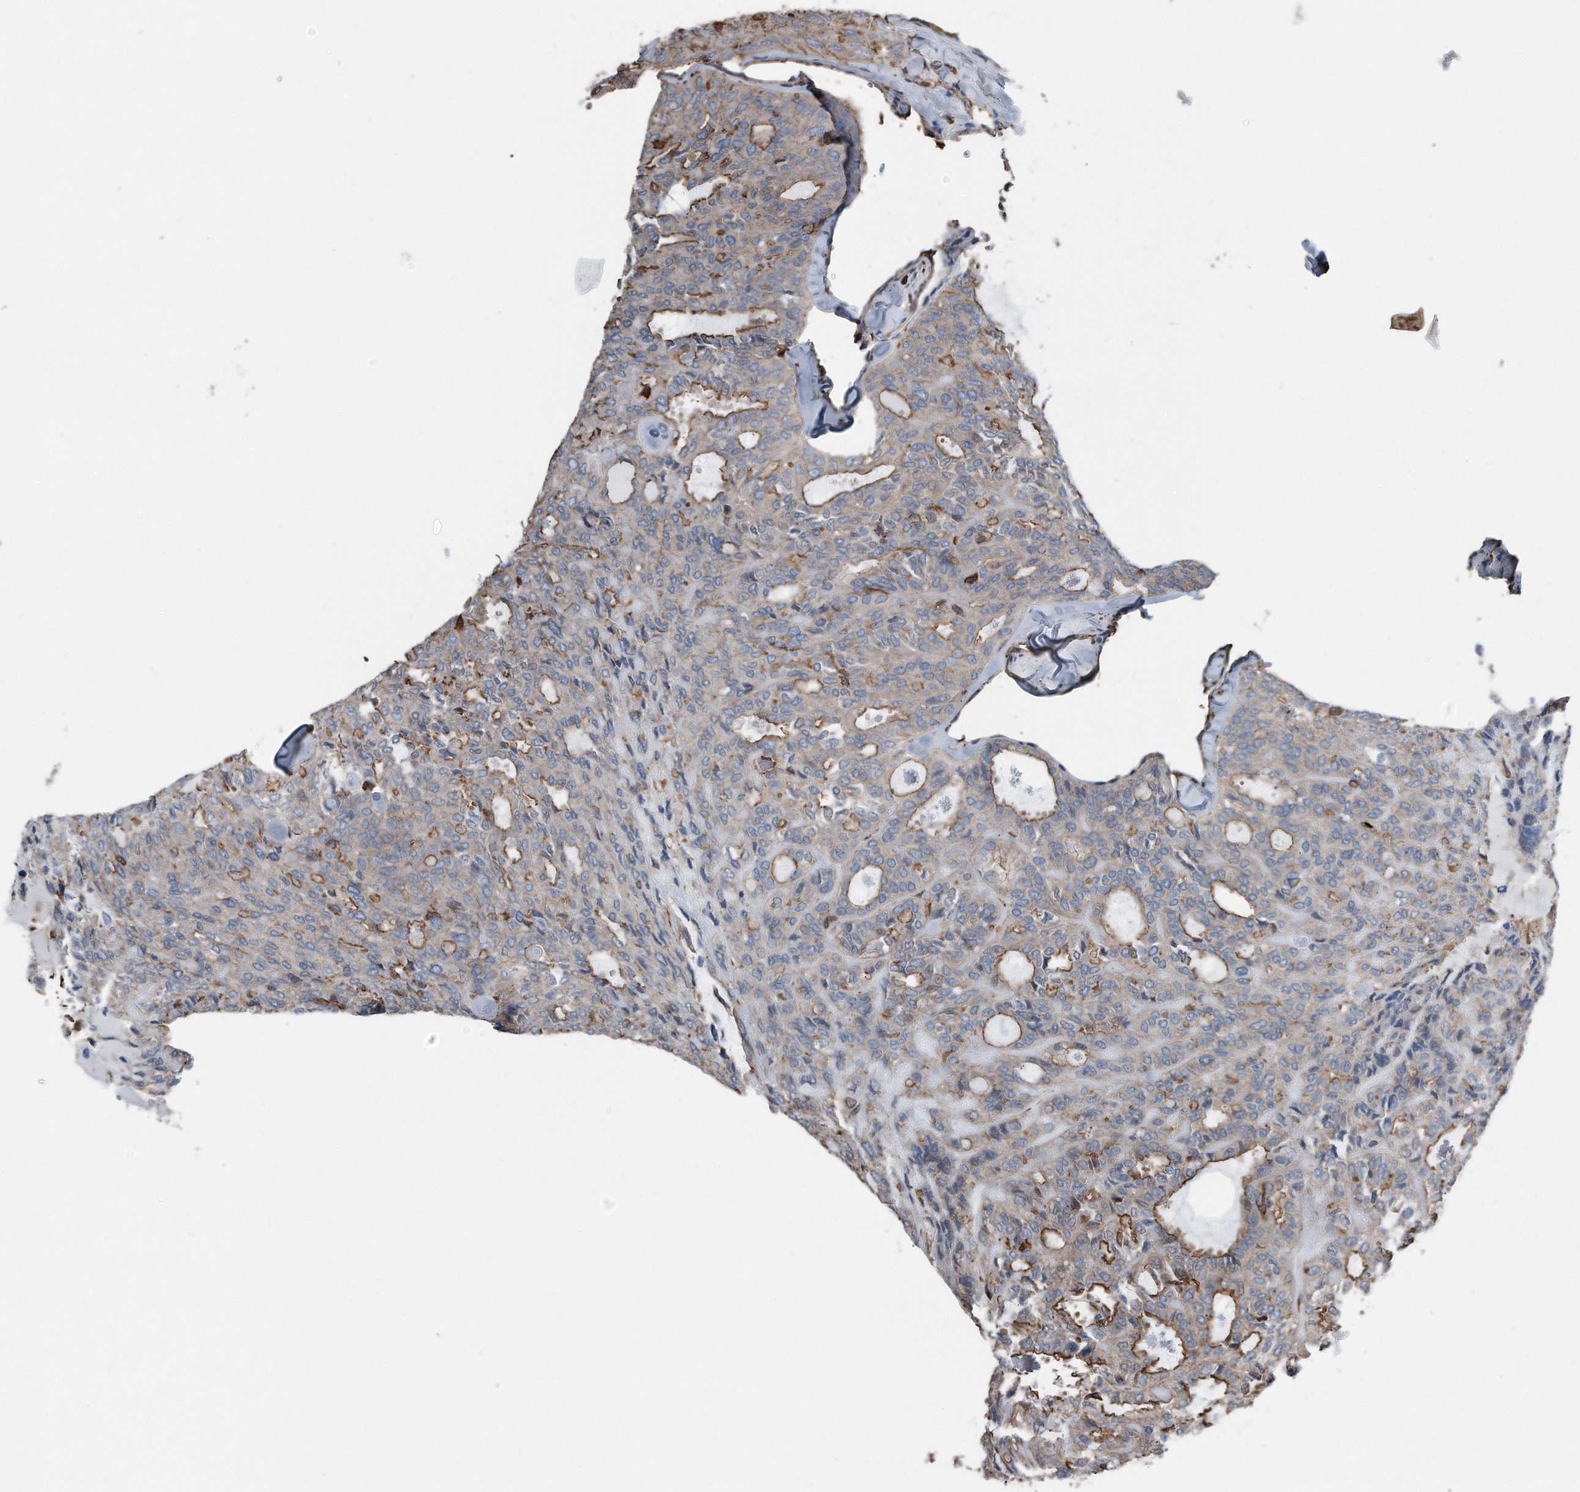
{"staining": {"intensity": "moderate", "quantity": "25%-75%", "location": "cytoplasmic/membranous"}, "tissue": "thyroid cancer", "cell_type": "Tumor cells", "image_type": "cancer", "snomed": [{"axis": "morphology", "description": "Follicular adenoma carcinoma, NOS"}, {"axis": "topography", "description": "Thyroid gland"}], "caption": "Approximately 25%-75% of tumor cells in thyroid cancer reveal moderate cytoplasmic/membranous protein expression as visualized by brown immunohistochemical staining.", "gene": "RSPO3", "patient": {"sex": "male", "age": 75}}